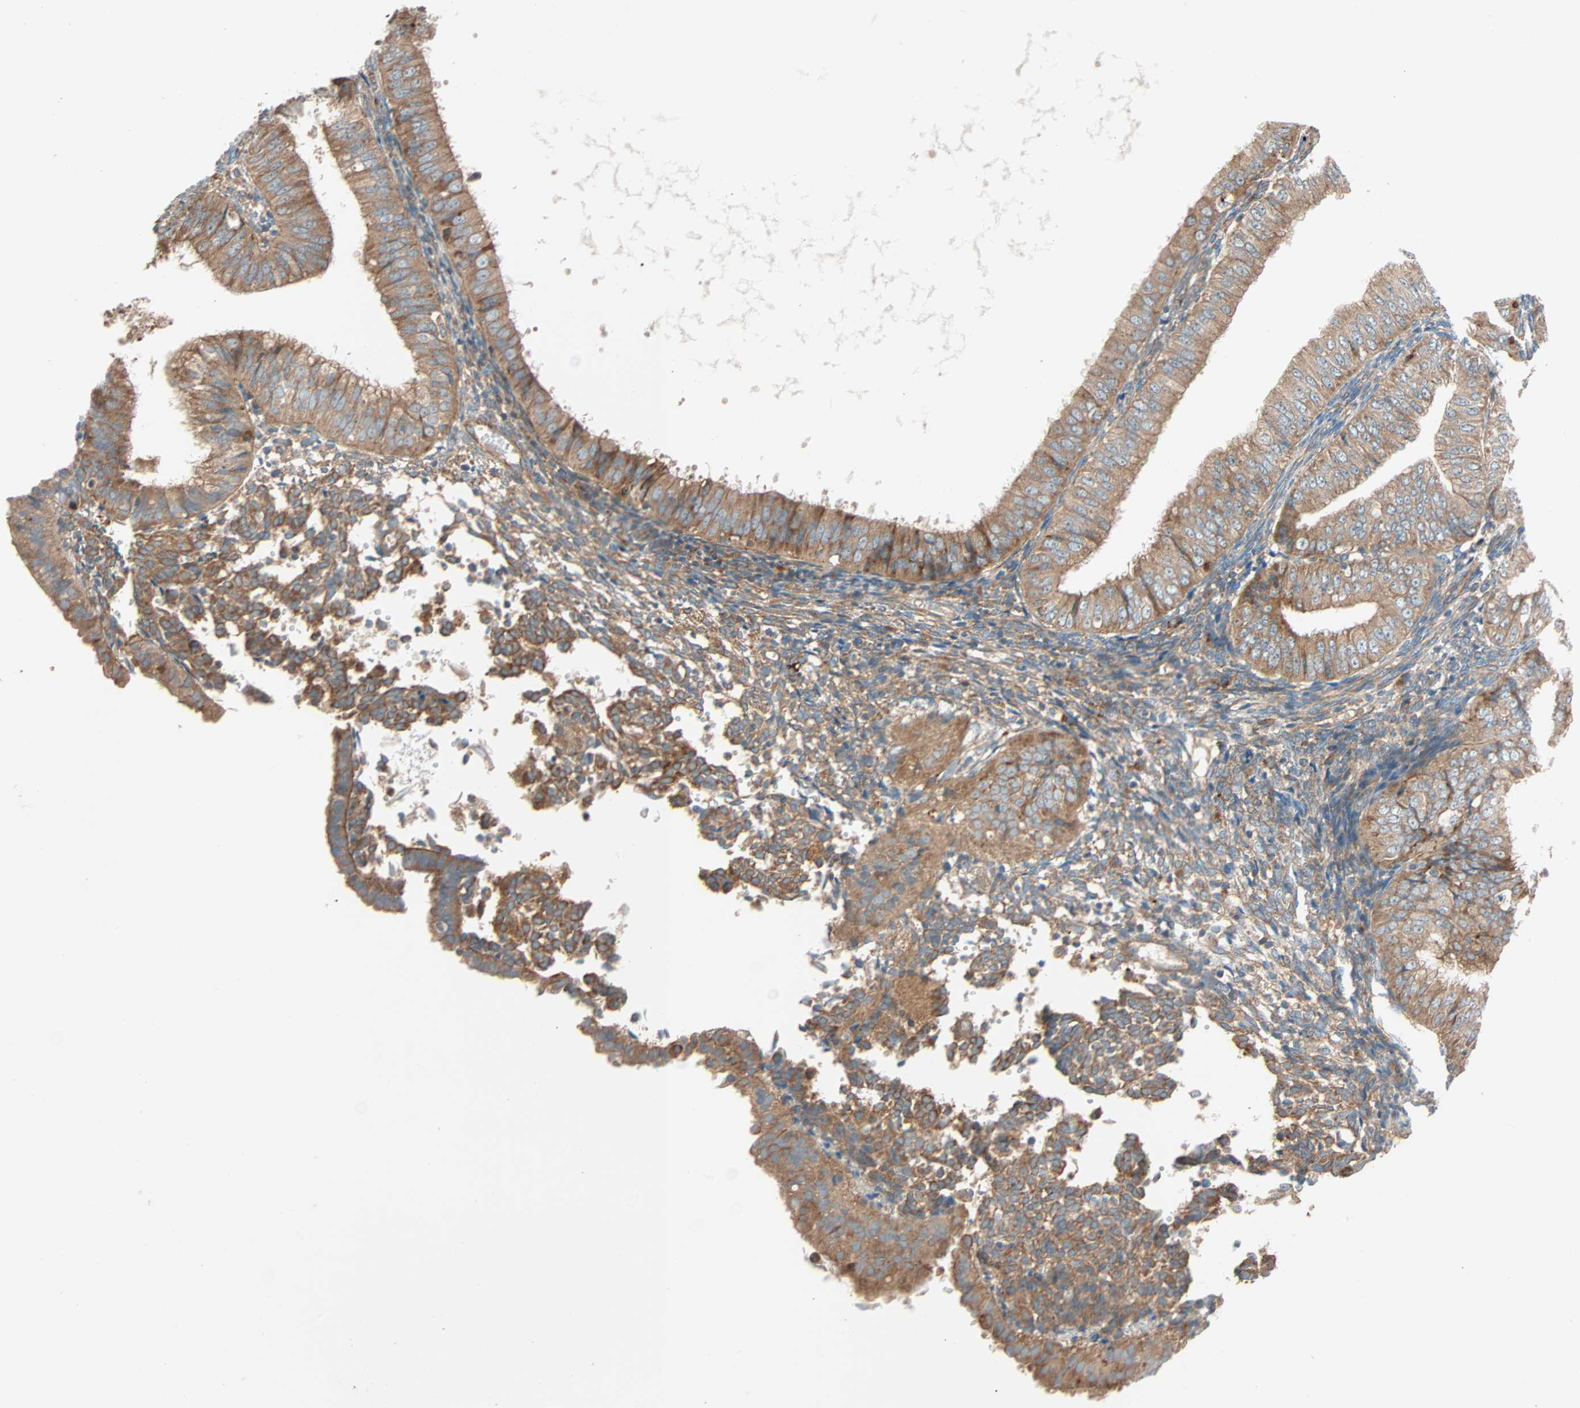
{"staining": {"intensity": "moderate", "quantity": ">75%", "location": "cytoplasmic/membranous"}, "tissue": "endometrial cancer", "cell_type": "Tumor cells", "image_type": "cancer", "snomed": [{"axis": "morphology", "description": "Normal tissue, NOS"}, {"axis": "morphology", "description": "Adenocarcinoma, NOS"}, {"axis": "topography", "description": "Endometrium"}], "caption": "IHC photomicrograph of neoplastic tissue: human endometrial adenocarcinoma stained using immunohistochemistry exhibits medium levels of moderate protein expression localized specifically in the cytoplasmic/membranous of tumor cells, appearing as a cytoplasmic/membranous brown color.", "gene": "PHYH", "patient": {"sex": "female", "age": 53}}